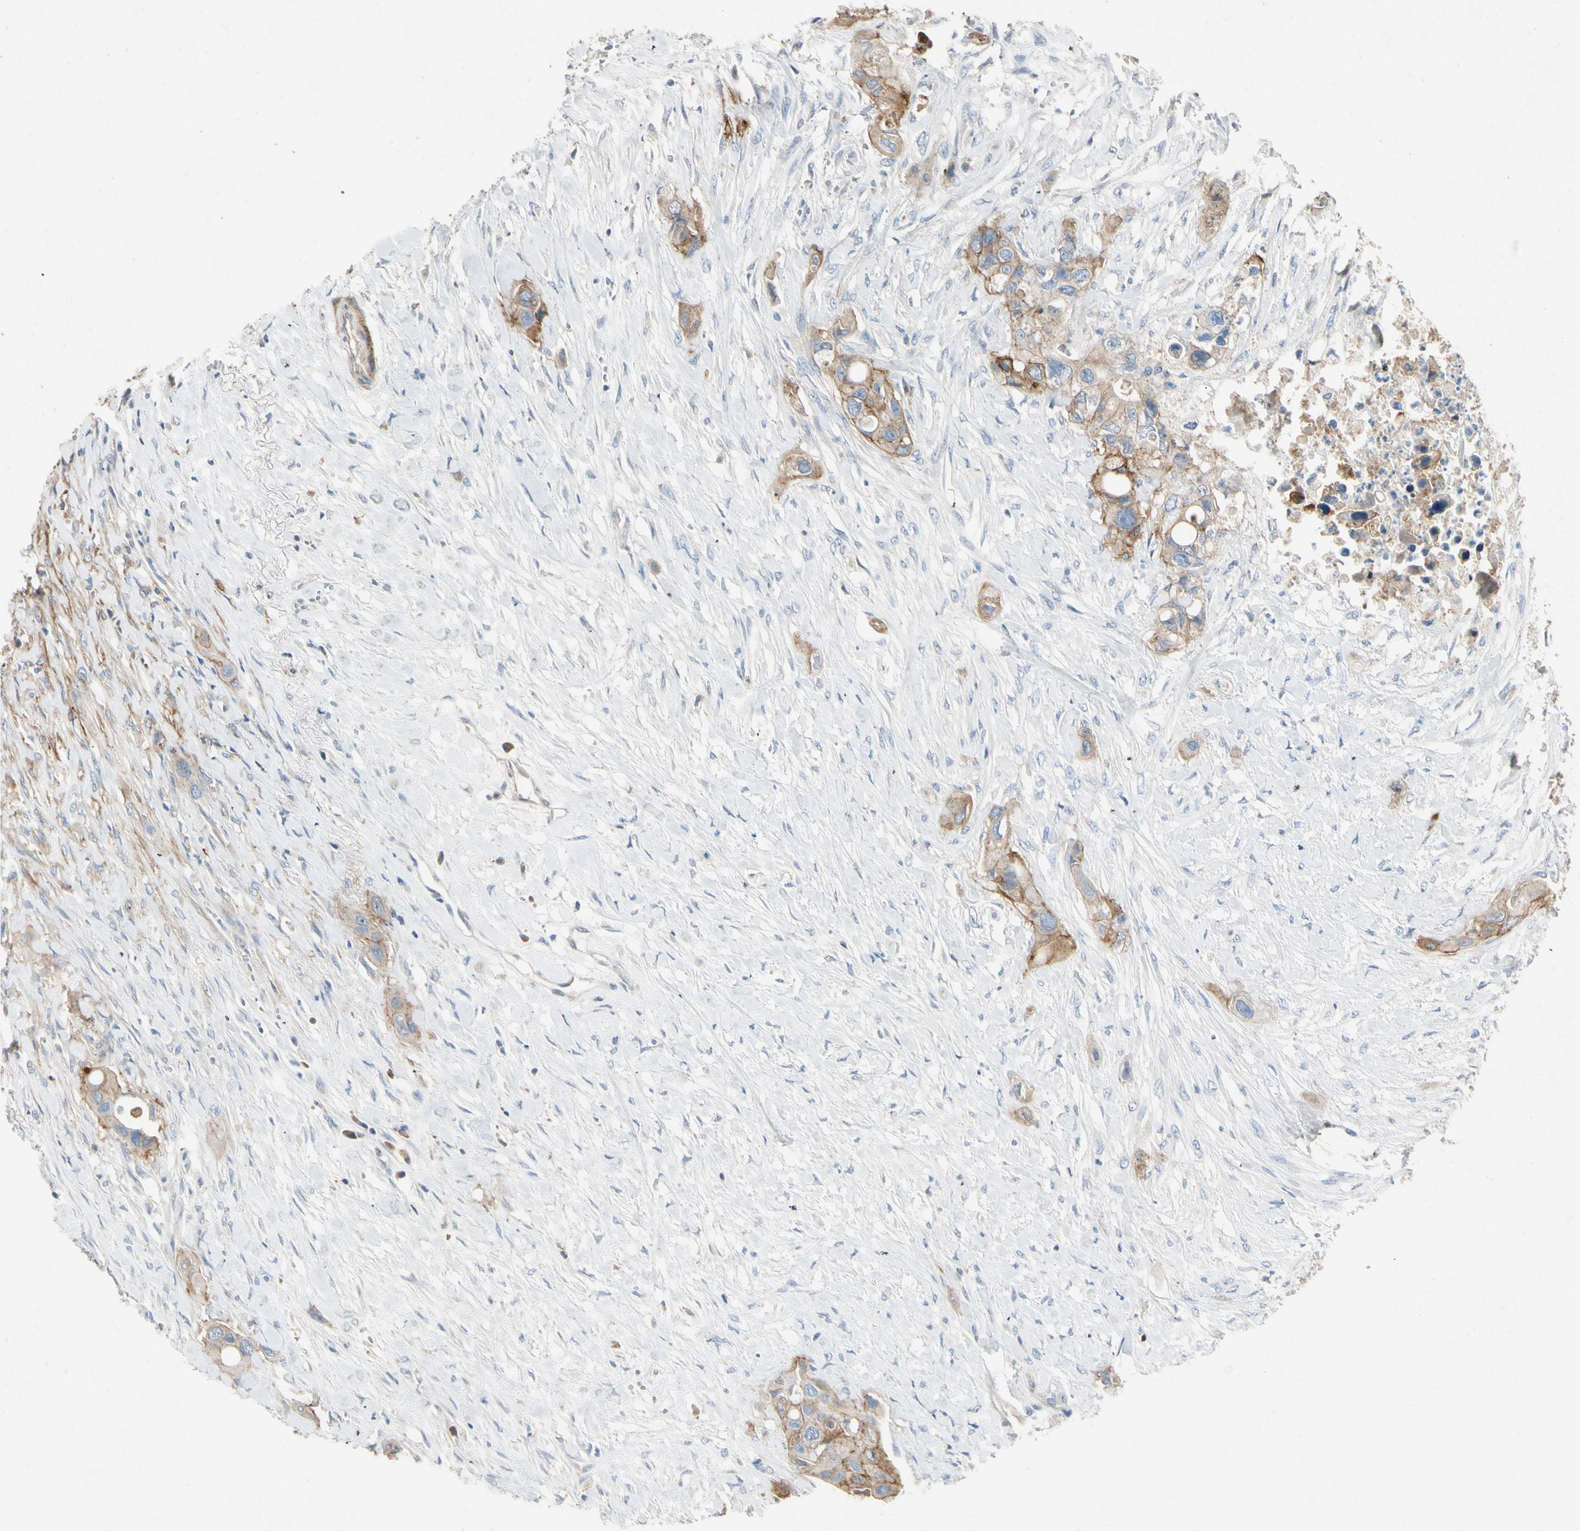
{"staining": {"intensity": "moderate", "quantity": ">75%", "location": "cytoplasmic/membranous"}, "tissue": "colorectal cancer", "cell_type": "Tumor cells", "image_type": "cancer", "snomed": [{"axis": "morphology", "description": "Adenocarcinoma, NOS"}, {"axis": "topography", "description": "Colon"}], "caption": "Brown immunohistochemical staining in human colorectal adenocarcinoma demonstrates moderate cytoplasmic/membranous expression in approximately >75% of tumor cells.", "gene": "ITGA3", "patient": {"sex": "female", "age": 57}}